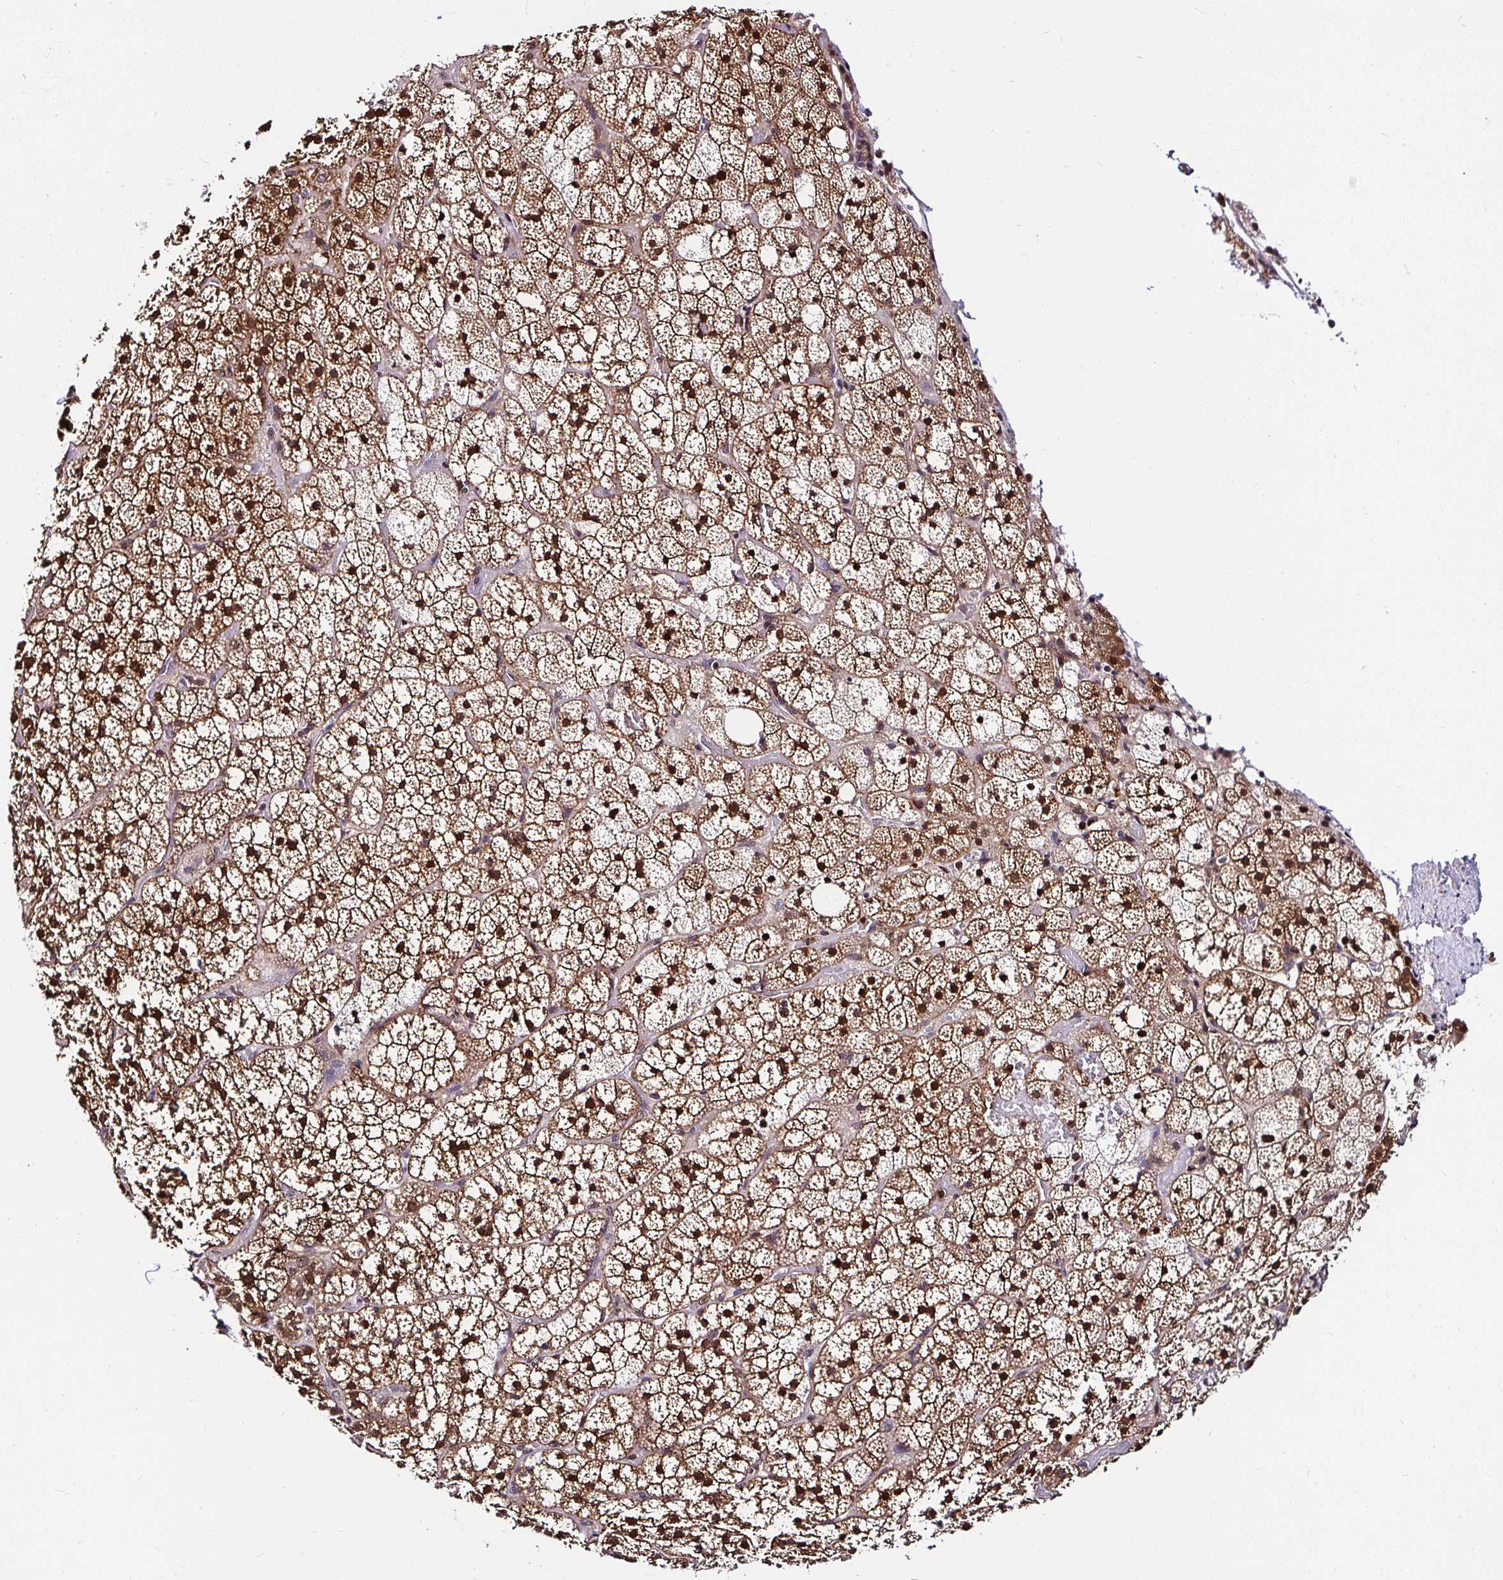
{"staining": {"intensity": "strong", "quantity": ">75%", "location": "cytoplasmic/membranous,nuclear"}, "tissue": "adrenal gland", "cell_type": "Glandular cells", "image_type": "normal", "snomed": [{"axis": "morphology", "description": "Normal tissue, NOS"}, {"axis": "topography", "description": "Adrenal gland"}], "caption": "This photomicrograph exhibits normal adrenal gland stained with IHC to label a protein in brown. The cytoplasmic/membranous,nuclear of glandular cells show strong positivity for the protein. Nuclei are counter-stained blue.", "gene": "PIN4", "patient": {"sex": "male", "age": 53}}